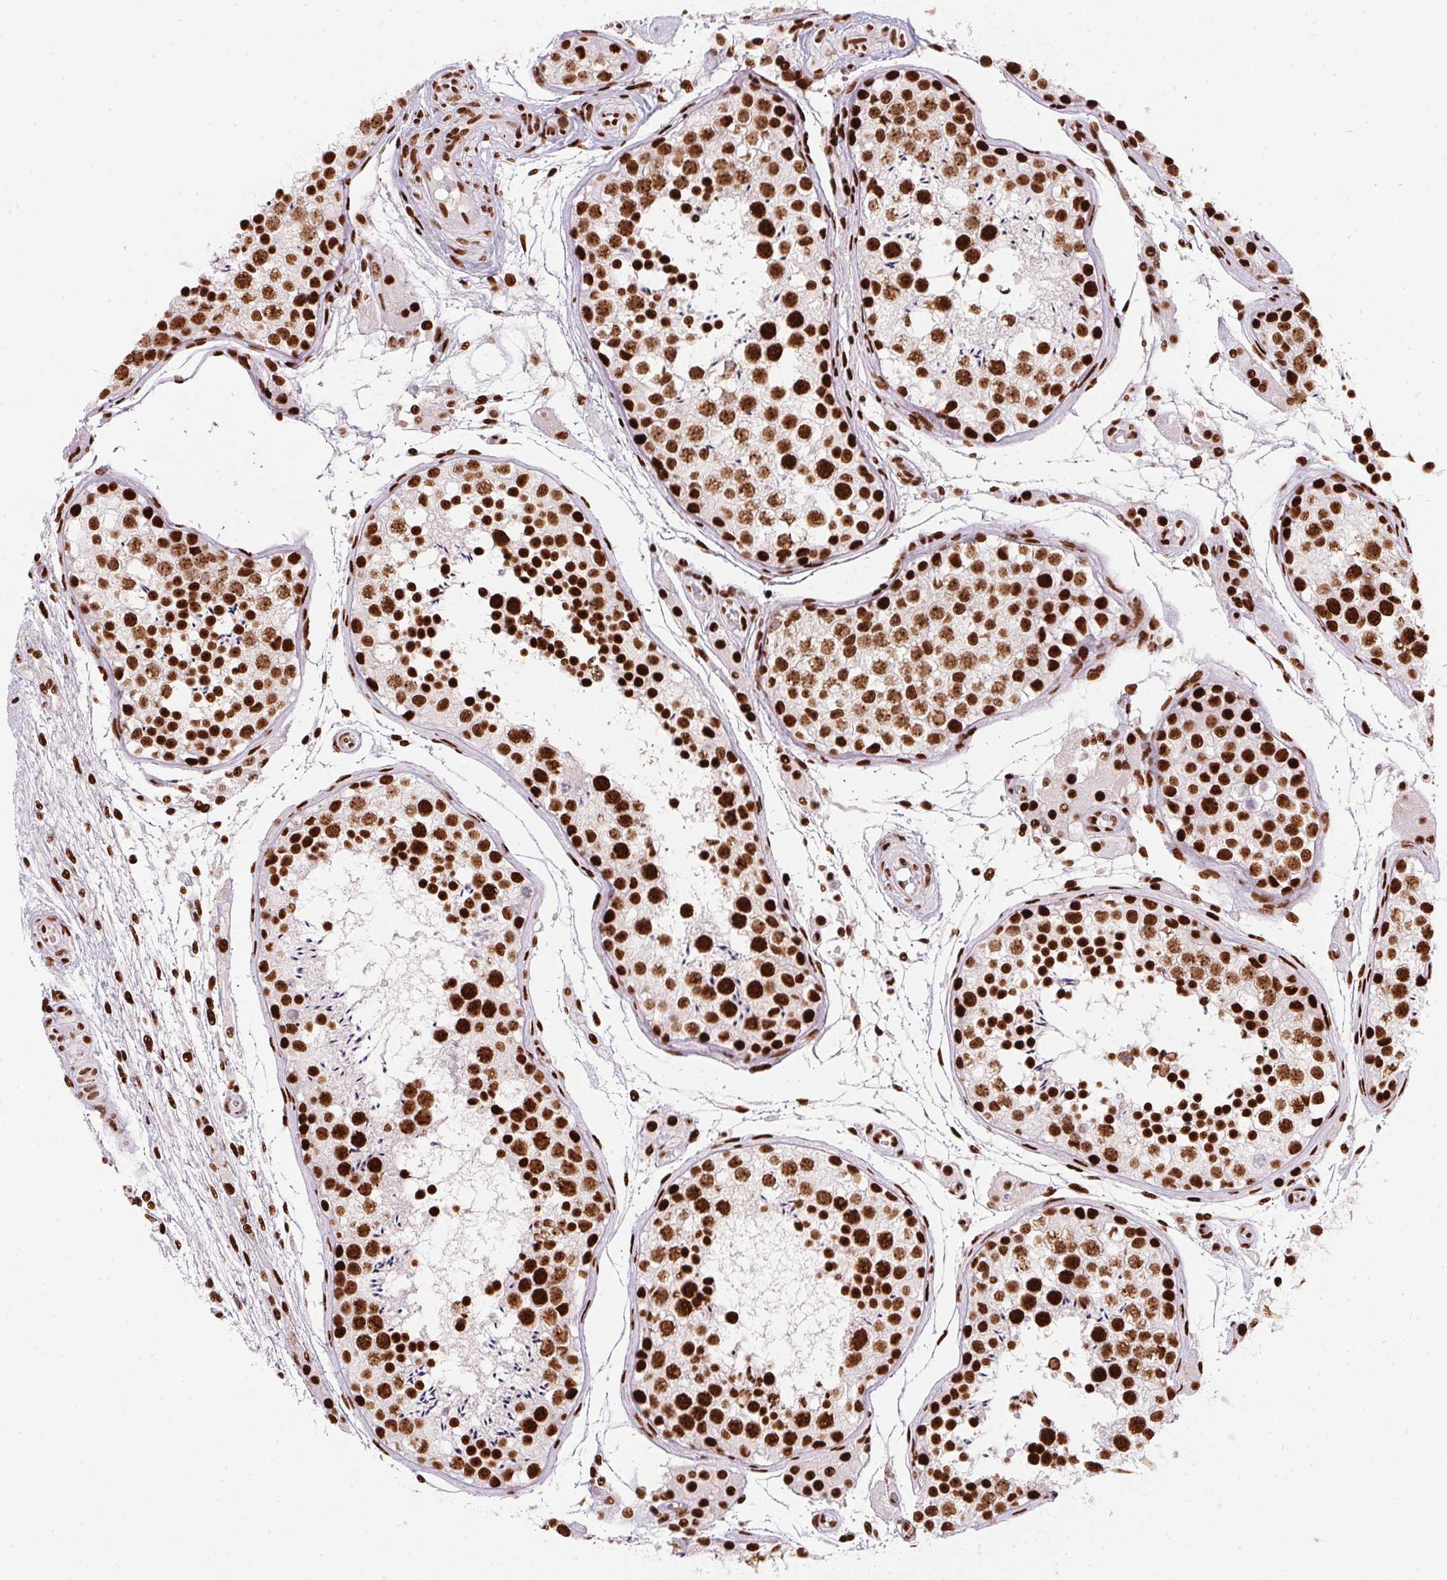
{"staining": {"intensity": "strong", "quantity": ">75%", "location": "nuclear"}, "tissue": "testis", "cell_type": "Cells in seminiferous ducts", "image_type": "normal", "snomed": [{"axis": "morphology", "description": "Normal tissue, NOS"}, {"axis": "morphology", "description": "Seminoma, NOS"}, {"axis": "topography", "description": "Testis"}], "caption": "DAB immunohistochemical staining of benign human testis exhibits strong nuclear protein expression in approximately >75% of cells in seminiferous ducts.", "gene": "PAGE3", "patient": {"sex": "male", "age": 29}}